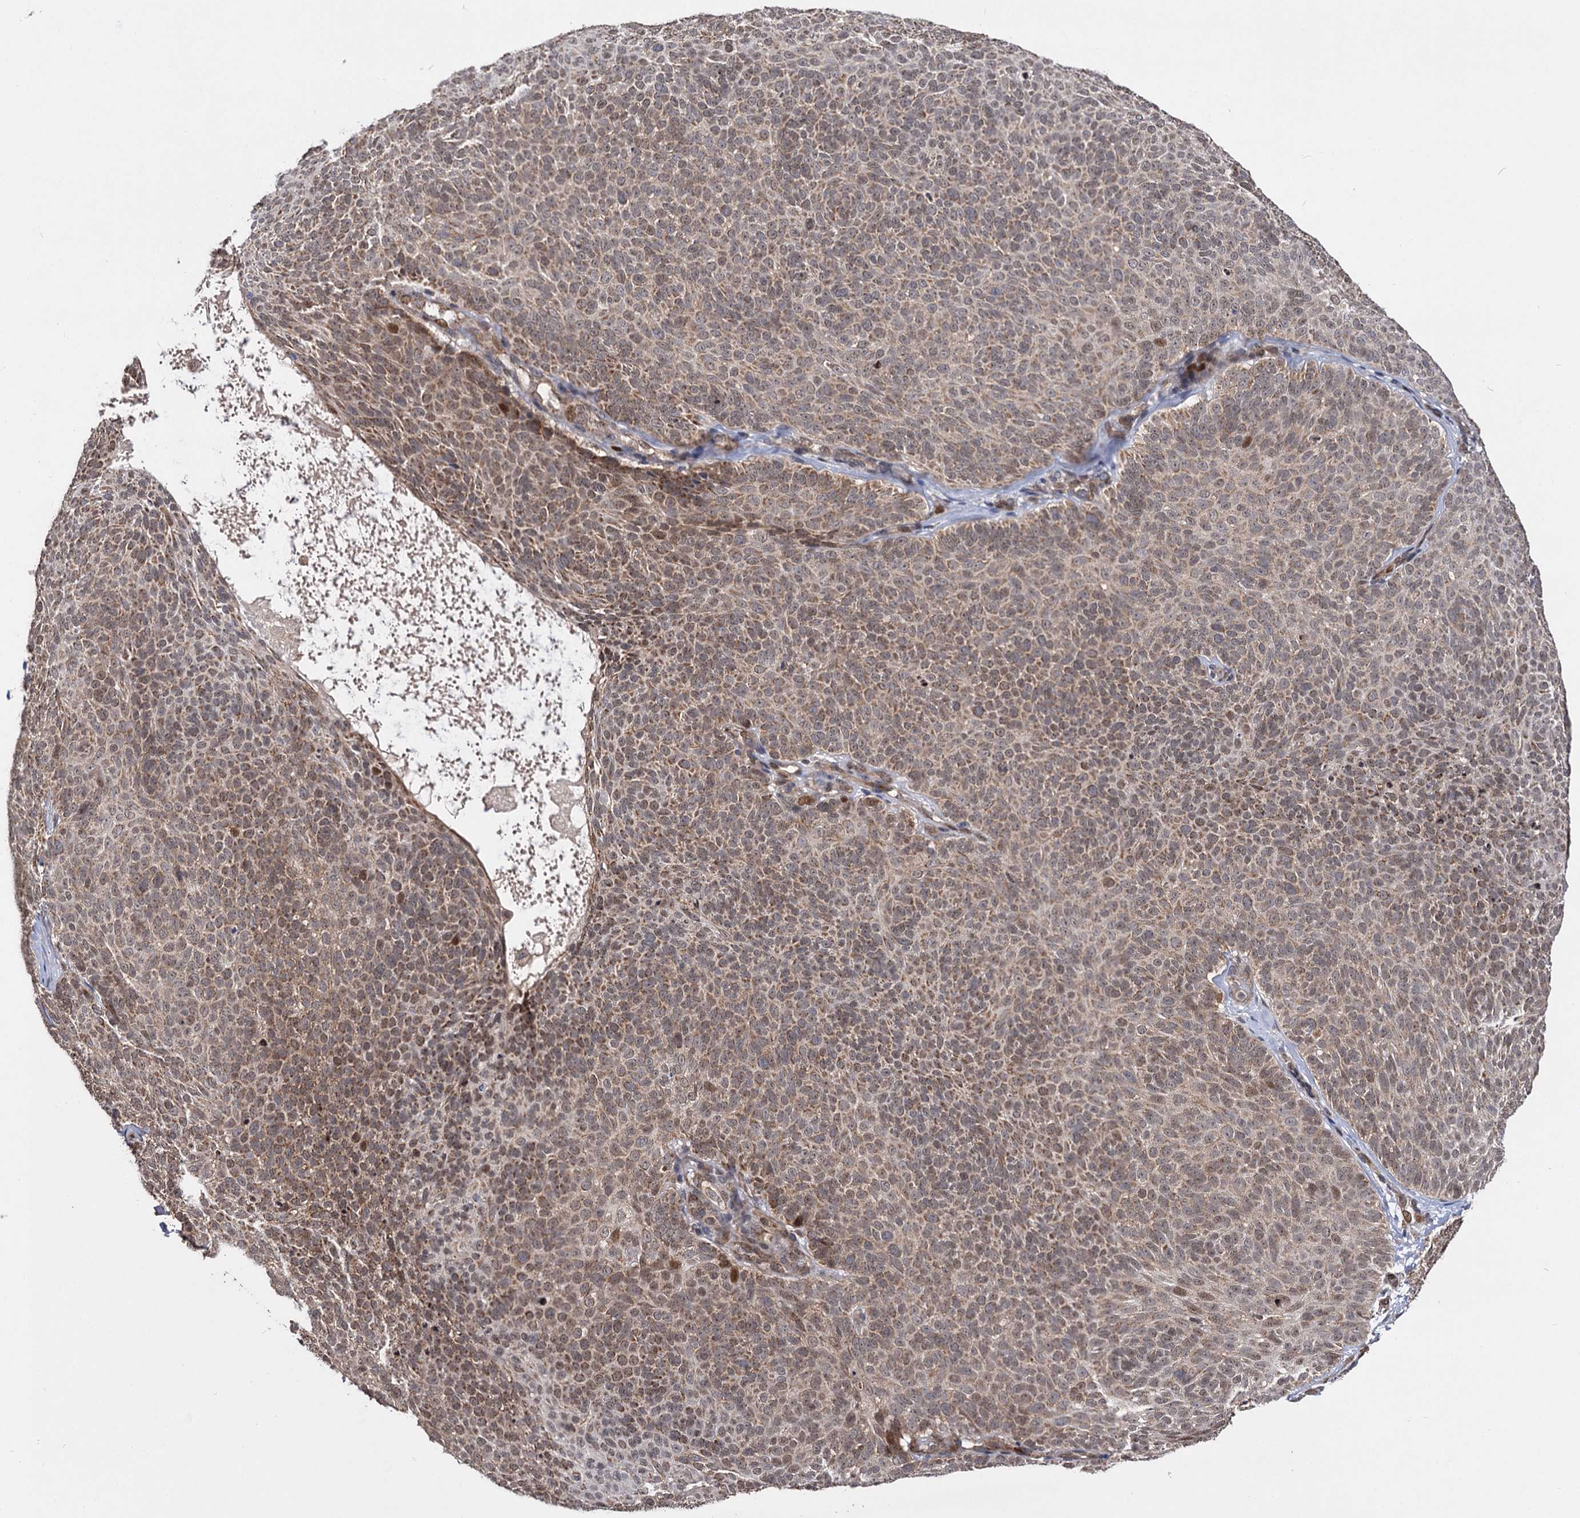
{"staining": {"intensity": "moderate", "quantity": ">75%", "location": "cytoplasmic/membranous,nuclear"}, "tissue": "skin cancer", "cell_type": "Tumor cells", "image_type": "cancer", "snomed": [{"axis": "morphology", "description": "Basal cell carcinoma"}, {"axis": "topography", "description": "Skin"}], "caption": "This photomicrograph demonstrates skin cancer stained with immunohistochemistry to label a protein in brown. The cytoplasmic/membranous and nuclear of tumor cells show moderate positivity for the protein. Nuclei are counter-stained blue.", "gene": "CEP76", "patient": {"sex": "male", "age": 85}}